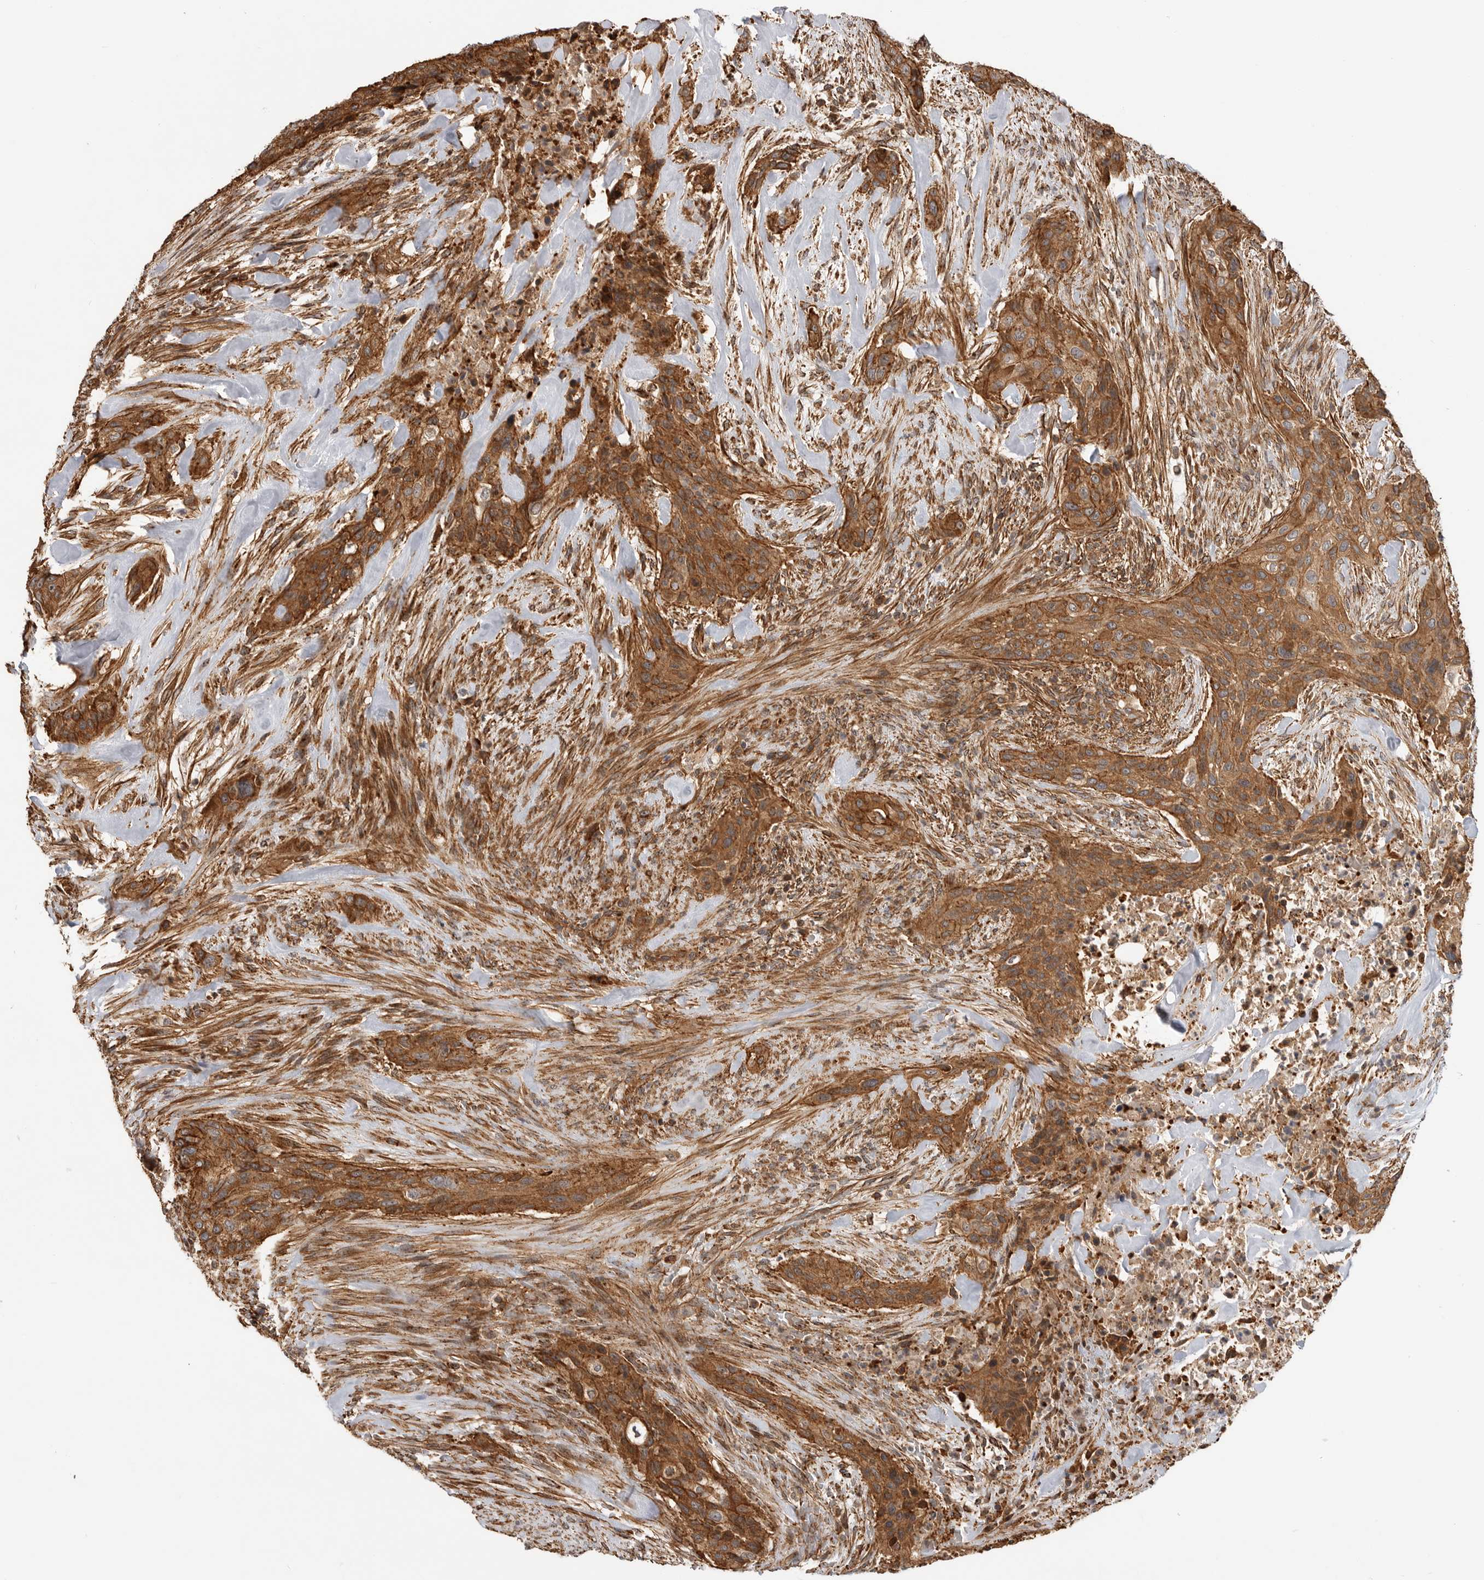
{"staining": {"intensity": "strong", "quantity": ">75%", "location": "cytoplasmic/membranous"}, "tissue": "urothelial cancer", "cell_type": "Tumor cells", "image_type": "cancer", "snomed": [{"axis": "morphology", "description": "Urothelial carcinoma, High grade"}, {"axis": "topography", "description": "Urinary bladder"}], "caption": "This is an image of immunohistochemistry (IHC) staining of urothelial carcinoma (high-grade), which shows strong positivity in the cytoplasmic/membranous of tumor cells.", "gene": "GPATCH2", "patient": {"sex": "male", "age": 35}}